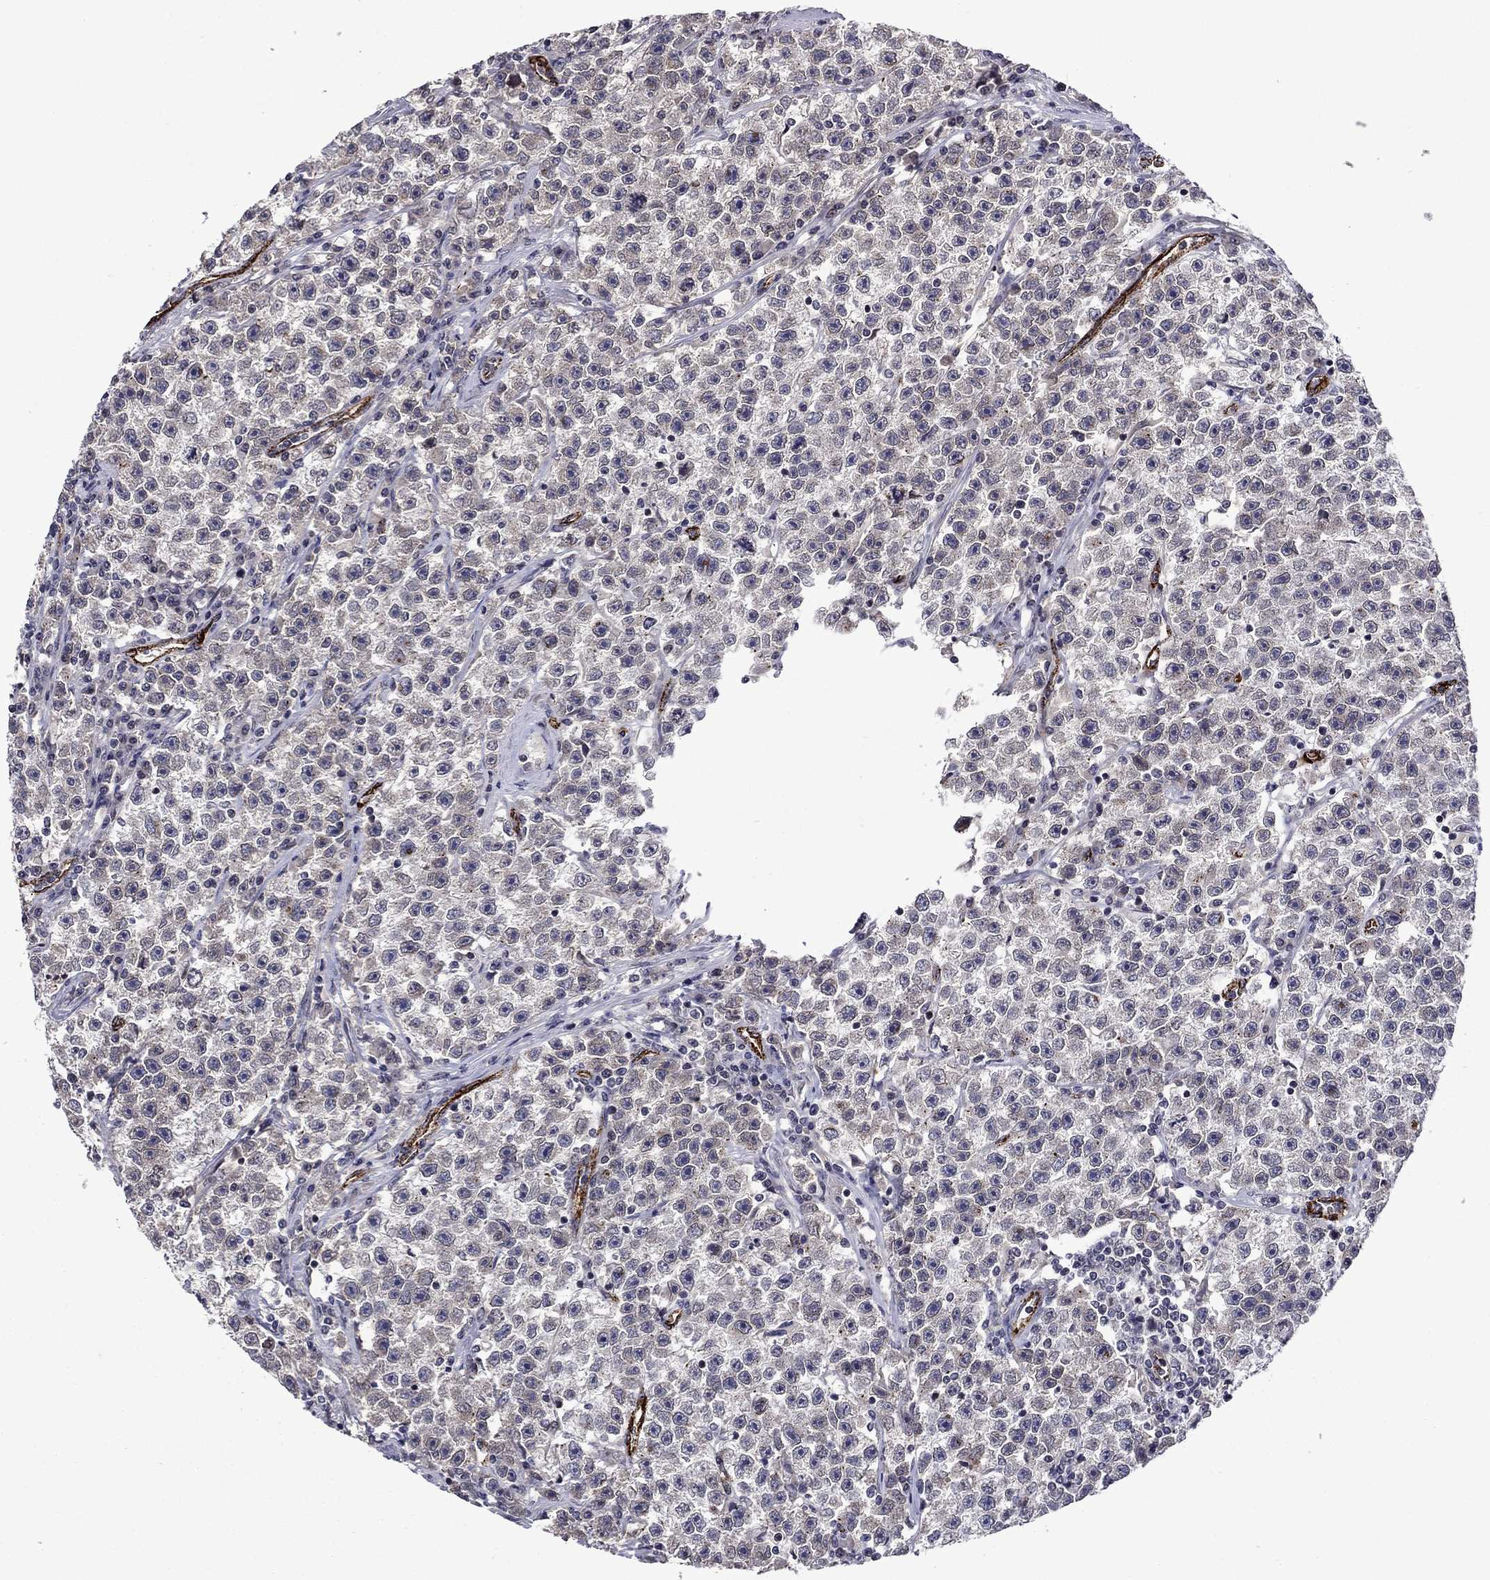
{"staining": {"intensity": "negative", "quantity": "none", "location": "none"}, "tissue": "testis cancer", "cell_type": "Tumor cells", "image_type": "cancer", "snomed": [{"axis": "morphology", "description": "Seminoma, NOS"}, {"axis": "topography", "description": "Testis"}], "caption": "Immunohistochemistry micrograph of human testis cancer (seminoma) stained for a protein (brown), which demonstrates no positivity in tumor cells.", "gene": "SLITRK1", "patient": {"sex": "male", "age": 22}}